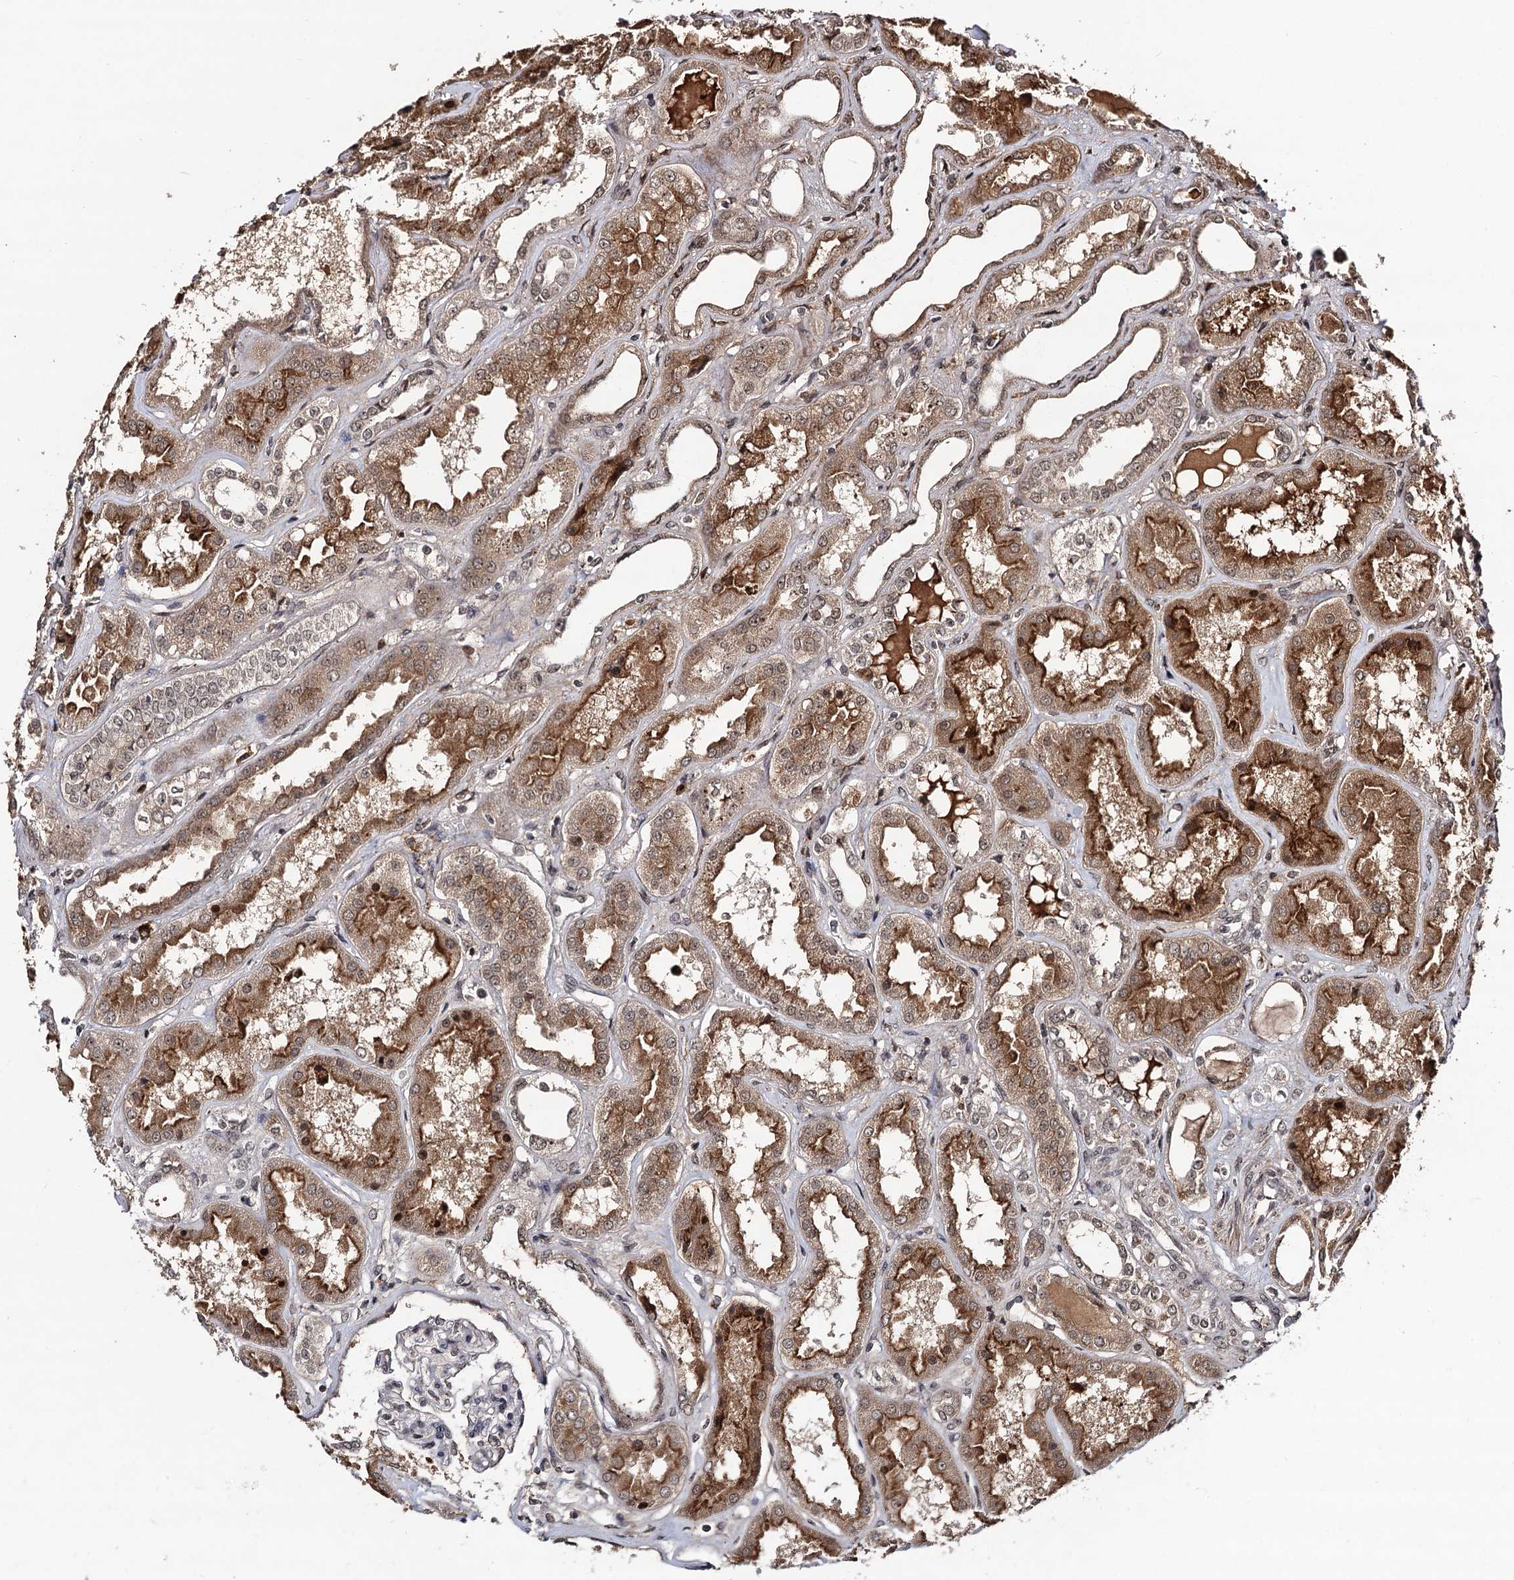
{"staining": {"intensity": "moderate", "quantity": "25%-75%", "location": "nuclear"}, "tissue": "kidney", "cell_type": "Cells in glomeruli", "image_type": "normal", "snomed": [{"axis": "morphology", "description": "Normal tissue, NOS"}, {"axis": "topography", "description": "Kidney"}], "caption": "Immunohistochemical staining of normal kidney shows moderate nuclear protein positivity in about 25%-75% of cells in glomeruli. The protein of interest is stained brown, and the nuclei are stained in blue (DAB IHC with brightfield microscopy, high magnification).", "gene": "SFSWAP", "patient": {"sex": "female", "age": 56}}